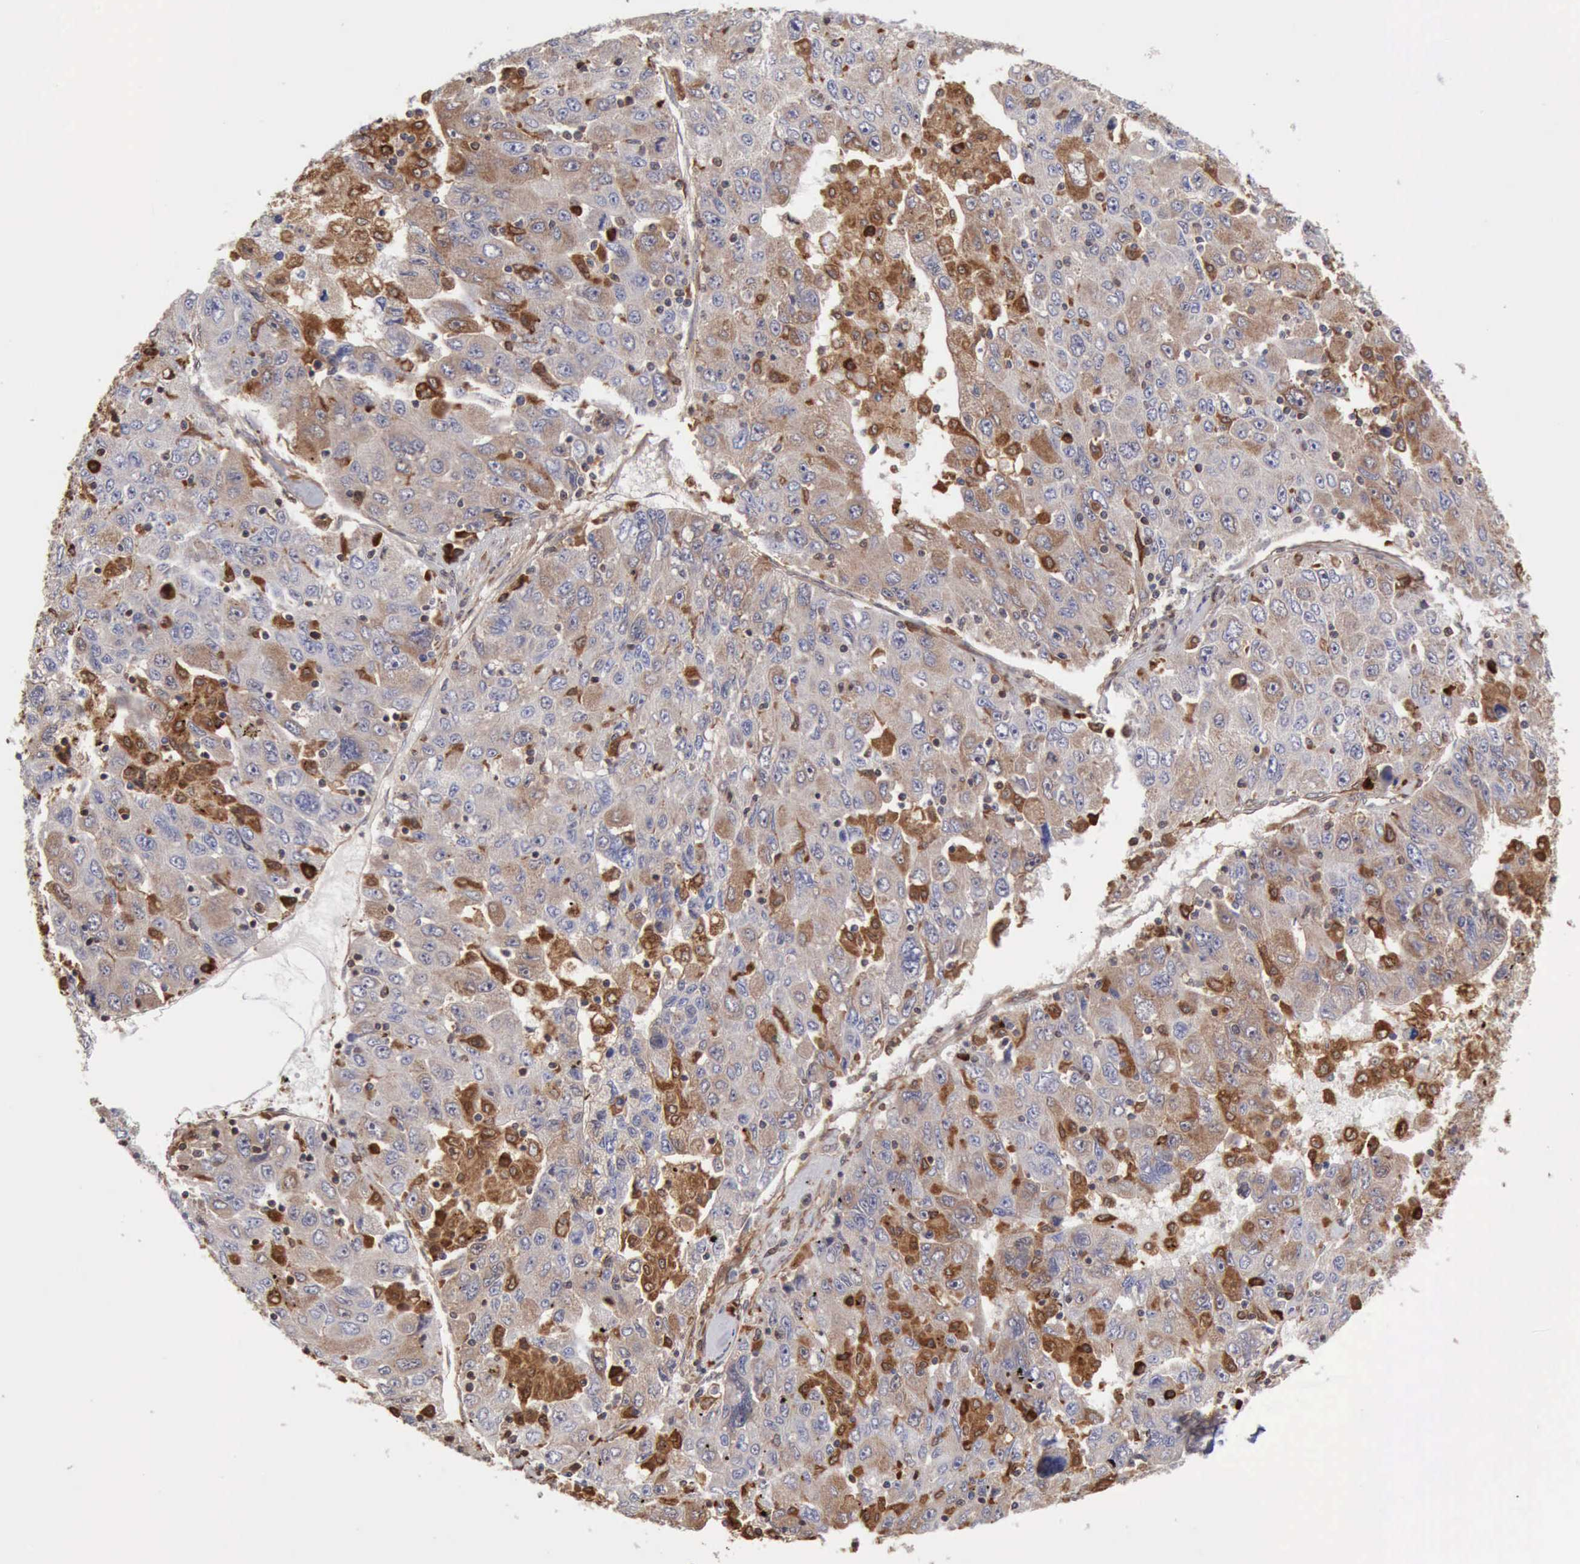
{"staining": {"intensity": "moderate", "quantity": ">75%", "location": "cytoplasmic/membranous"}, "tissue": "liver cancer", "cell_type": "Tumor cells", "image_type": "cancer", "snomed": [{"axis": "morphology", "description": "Carcinoma, Hepatocellular, NOS"}, {"axis": "topography", "description": "Liver"}], "caption": "Moderate cytoplasmic/membranous expression is identified in about >75% of tumor cells in liver hepatocellular carcinoma. The staining was performed using DAB, with brown indicating positive protein expression. Nuclei are stained blue with hematoxylin.", "gene": "APOL2", "patient": {"sex": "male", "age": 49}}